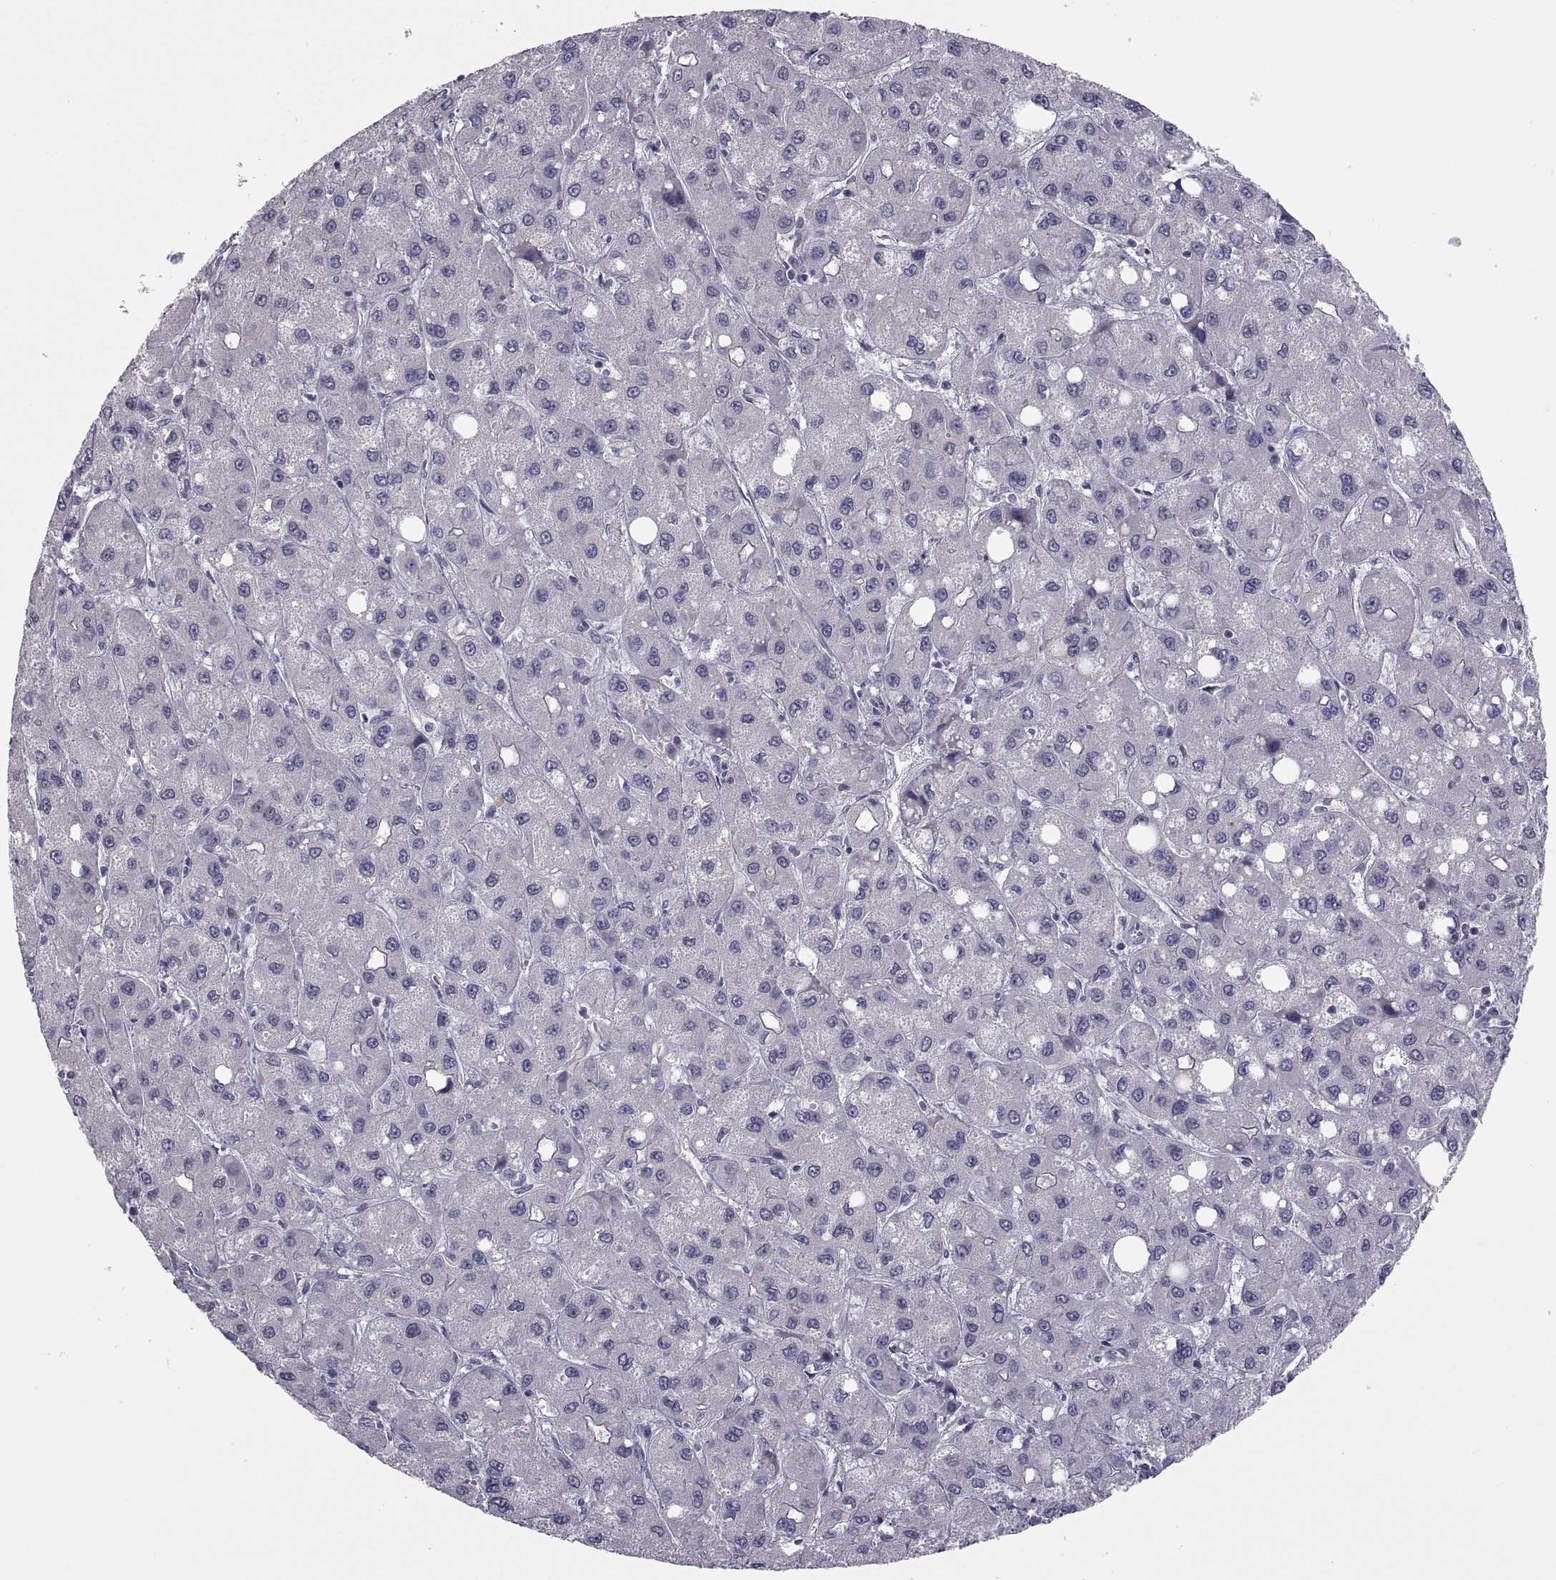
{"staining": {"intensity": "negative", "quantity": "none", "location": "none"}, "tissue": "liver cancer", "cell_type": "Tumor cells", "image_type": "cancer", "snomed": [{"axis": "morphology", "description": "Carcinoma, Hepatocellular, NOS"}, {"axis": "topography", "description": "Liver"}], "caption": "Liver cancer was stained to show a protein in brown. There is no significant expression in tumor cells.", "gene": "NPTX2", "patient": {"sex": "male", "age": 73}}